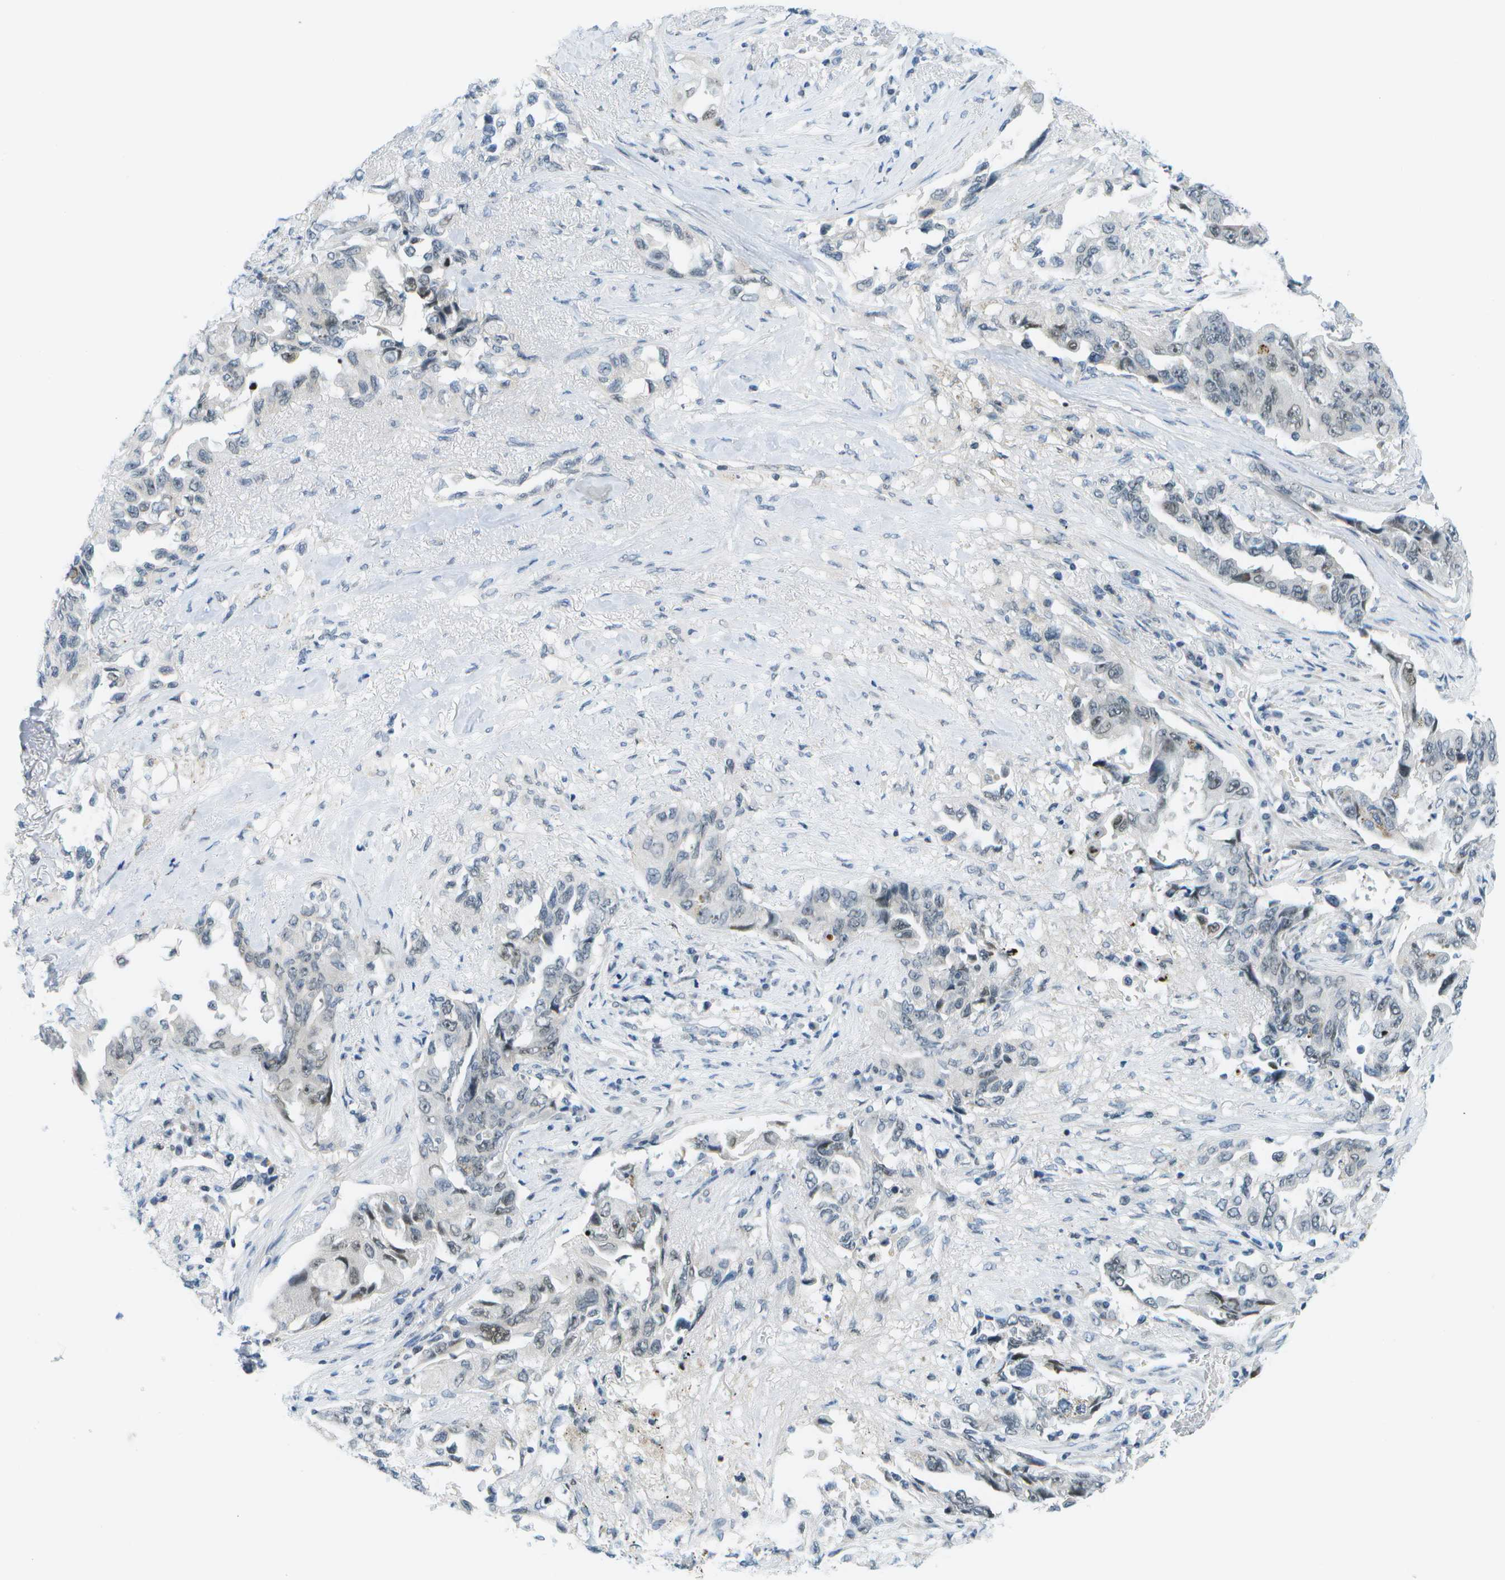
{"staining": {"intensity": "weak", "quantity": "<25%", "location": "nuclear"}, "tissue": "lung cancer", "cell_type": "Tumor cells", "image_type": "cancer", "snomed": [{"axis": "morphology", "description": "Adenocarcinoma, NOS"}, {"axis": "topography", "description": "Lung"}], "caption": "Human lung cancer (adenocarcinoma) stained for a protein using immunohistochemistry (IHC) shows no staining in tumor cells.", "gene": "PITHD1", "patient": {"sex": "female", "age": 51}}